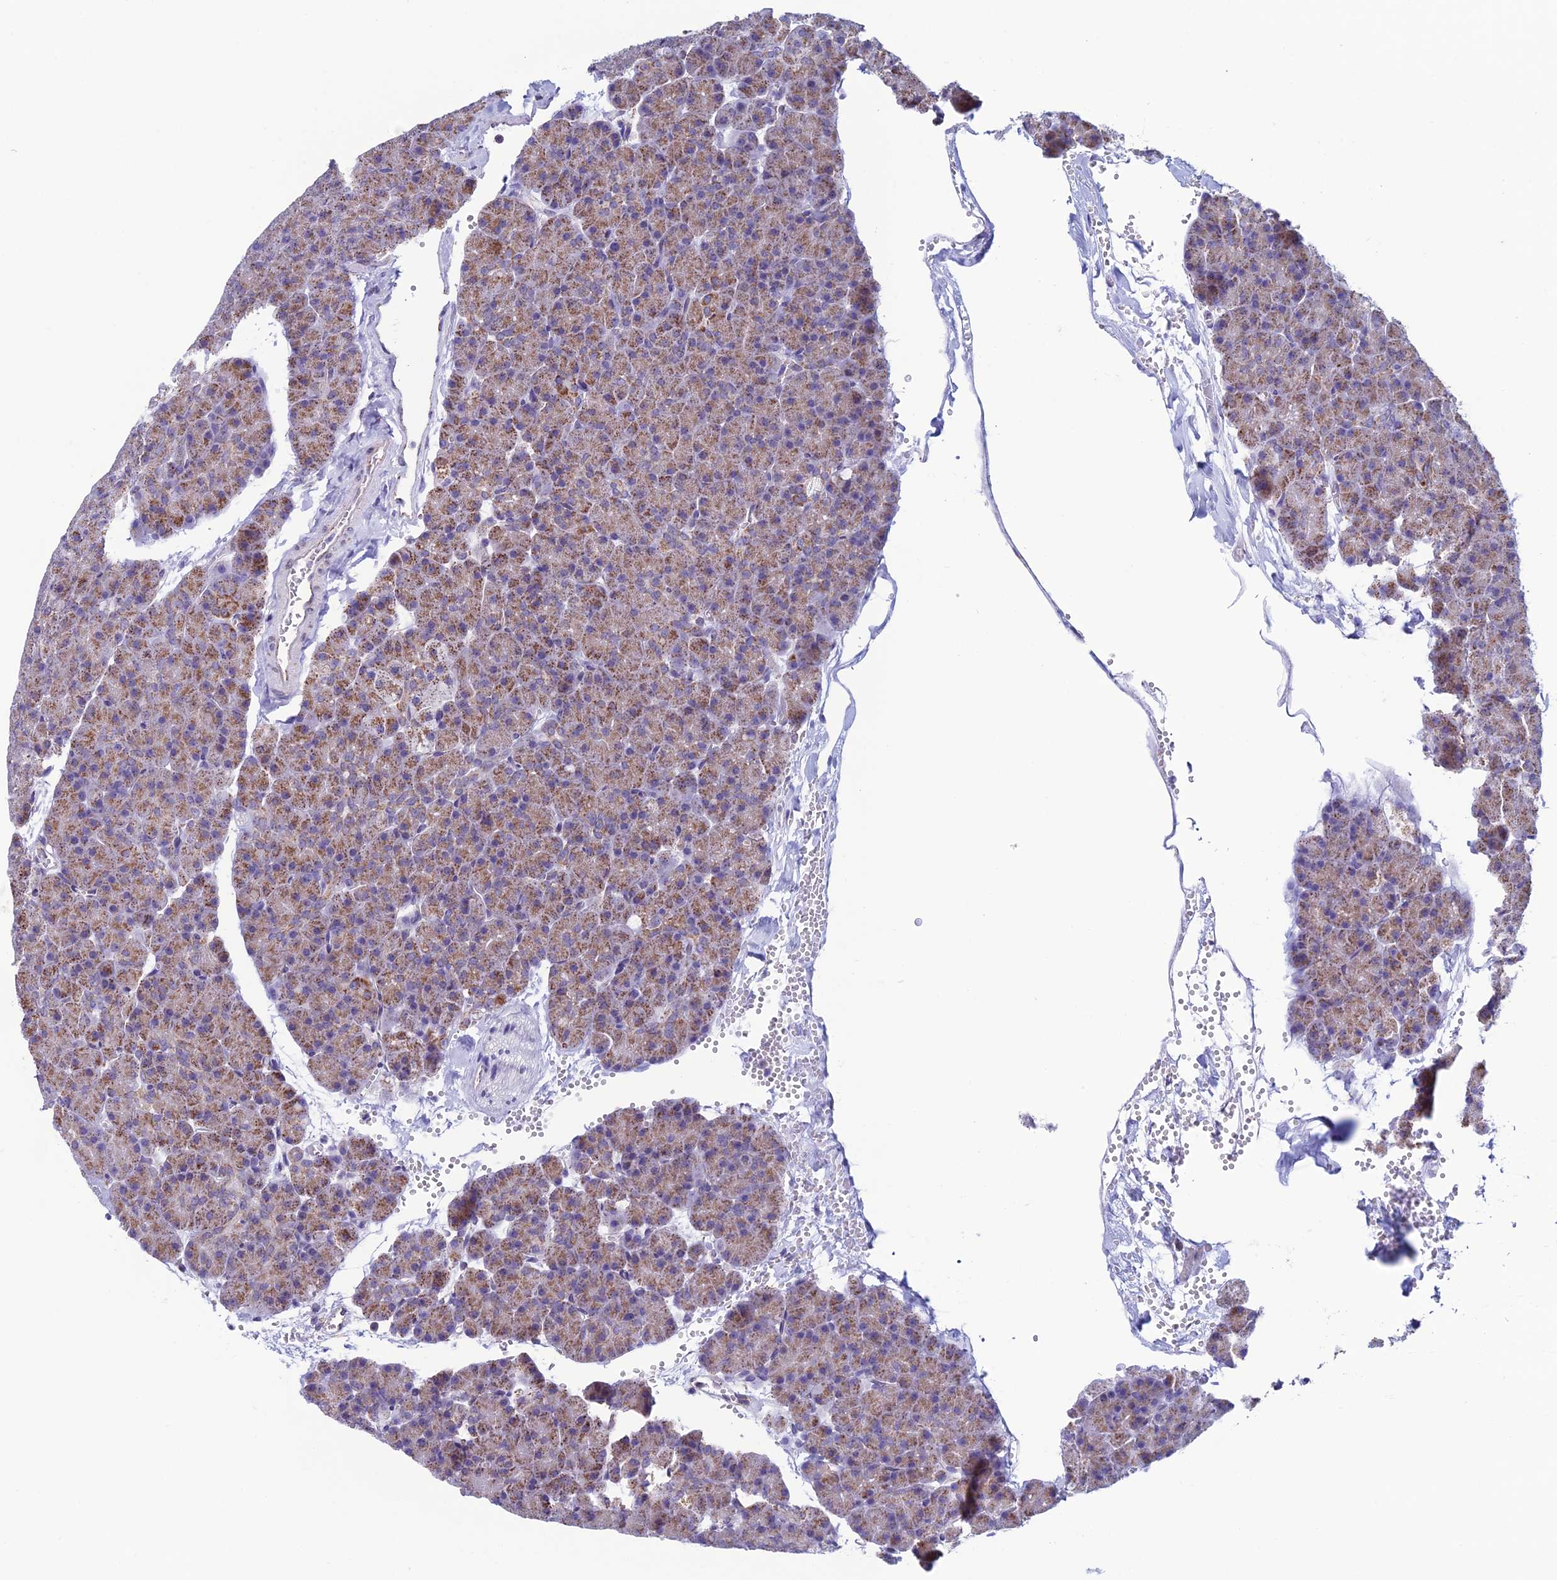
{"staining": {"intensity": "moderate", "quantity": ">75%", "location": "cytoplasmic/membranous"}, "tissue": "pancreas", "cell_type": "Exocrine glandular cells", "image_type": "normal", "snomed": [{"axis": "morphology", "description": "Normal tissue, NOS"}, {"axis": "topography", "description": "Pancreas"}], "caption": "A high-resolution histopathology image shows immunohistochemistry (IHC) staining of benign pancreas, which reveals moderate cytoplasmic/membranous staining in about >75% of exocrine glandular cells.", "gene": "ZNG1A", "patient": {"sex": "male", "age": 36}}